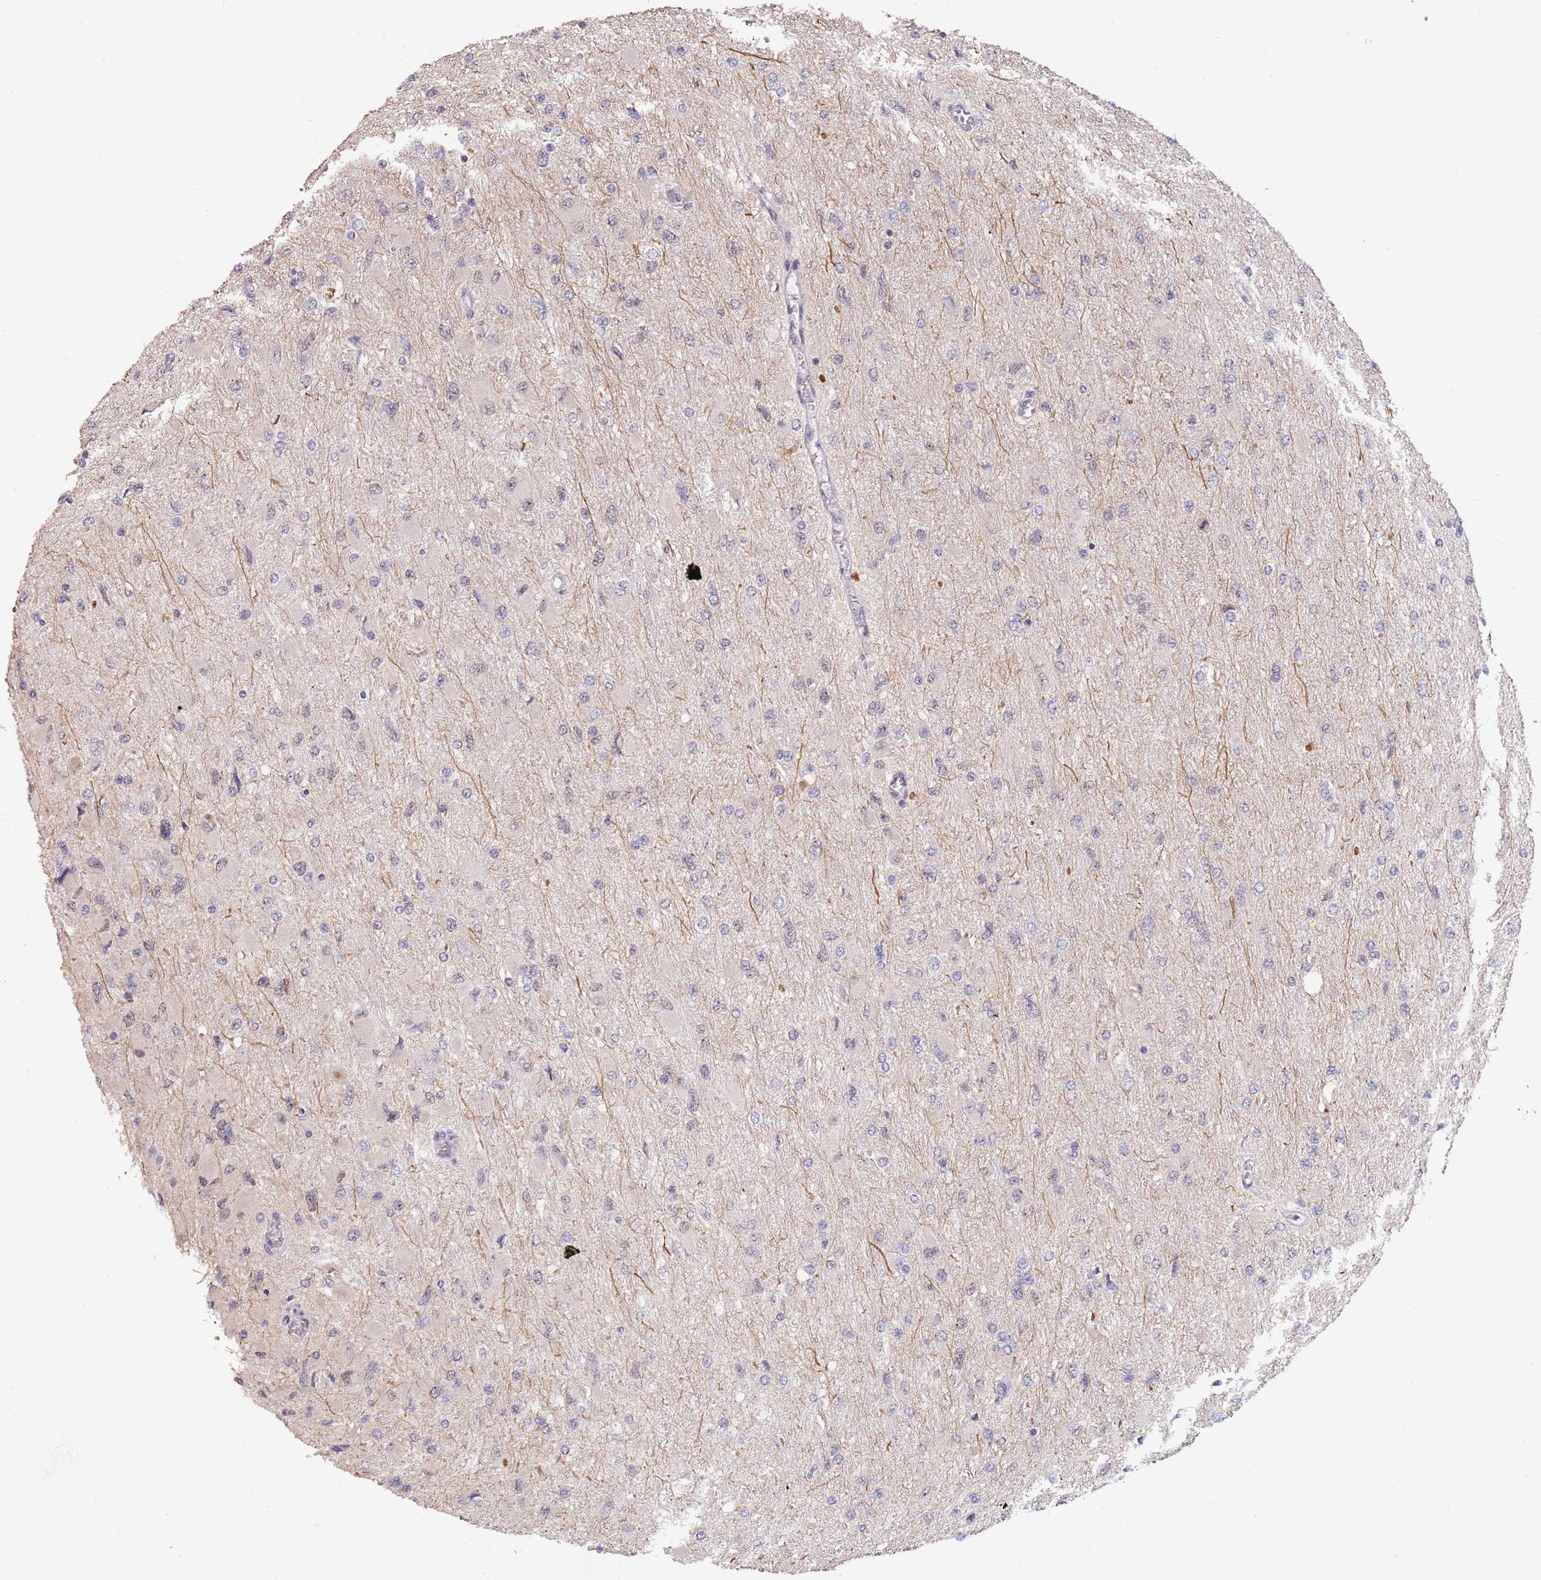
{"staining": {"intensity": "negative", "quantity": "none", "location": "none"}, "tissue": "glioma", "cell_type": "Tumor cells", "image_type": "cancer", "snomed": [{"axis": "morphology", "description": "Glioma, malignant, High grade"}, {"axis": "topography", "description": "Cerebral cortex"}], "caption": "Tumor cells are negative for brown protein staining in glioma. (Stains: DAB (3,3'-diaminobenzidine) immunohistochemistry with hematoxylin counter stain, Microscopy: brightfield microscopy at high magnification).", "gene": "CIZ1", "patient": {"sex": "female", "age": 36}}